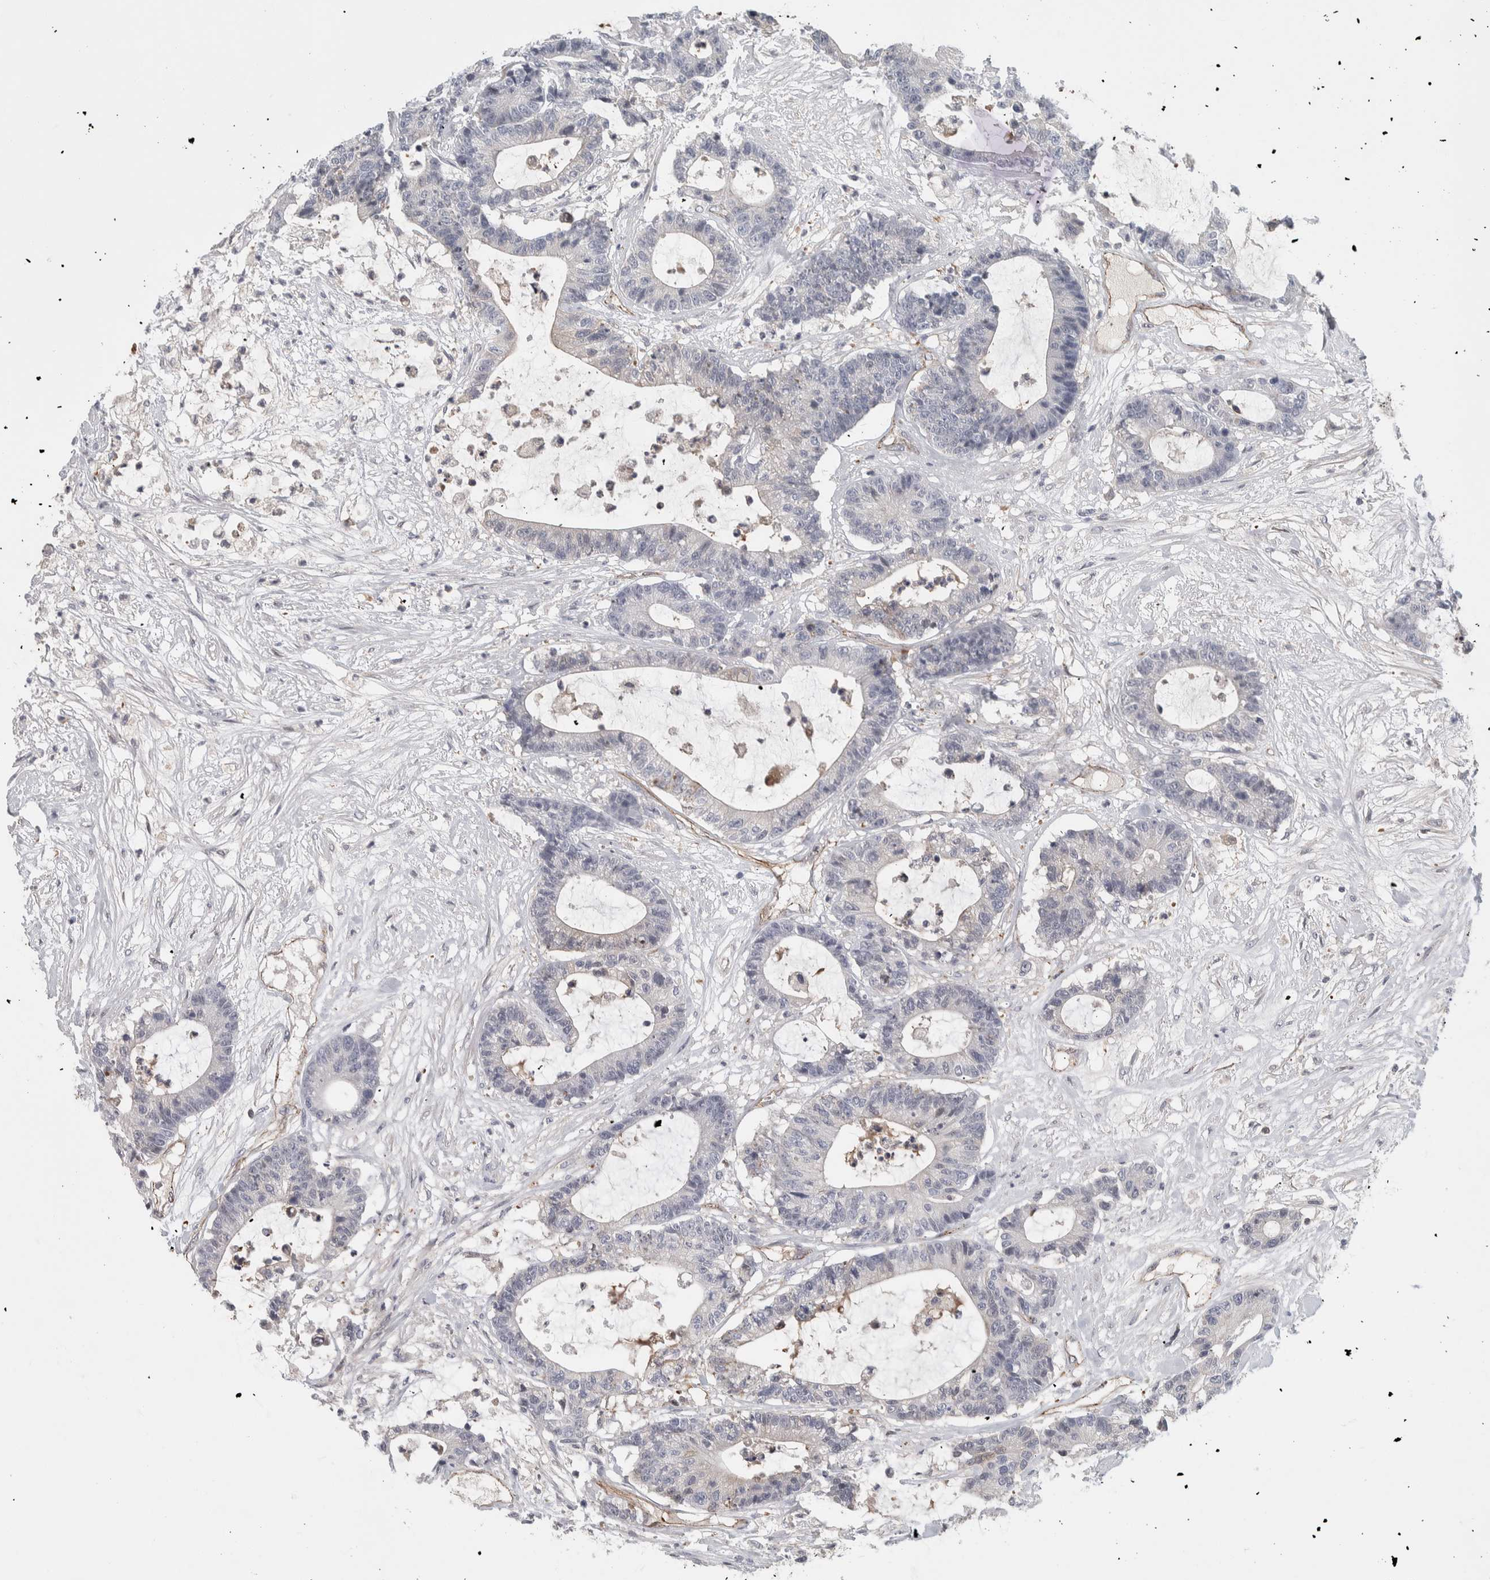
{"staining": {"intensity": "negative", "quantity": "none", "location": "none"}, "tissue": "colorectal cancer", "cell_type": "Tumor cells", "image_type": "cancer", "snomed": [{"axis": "morphology", "description": "Adenocarcinoma, NOS"}, {"axis": "topography", "description": "Colon"}], "caption": "Immunohistochemical staining of colorectal cancer shows no significant positivity in tumor cells. (Brightfield microscopy of DAB (3,3'-diaminobenzidine) immunohistochemistry at high magnification).", "gene": "ZNF862", "patient": {"sex": "female", "age": 84}}